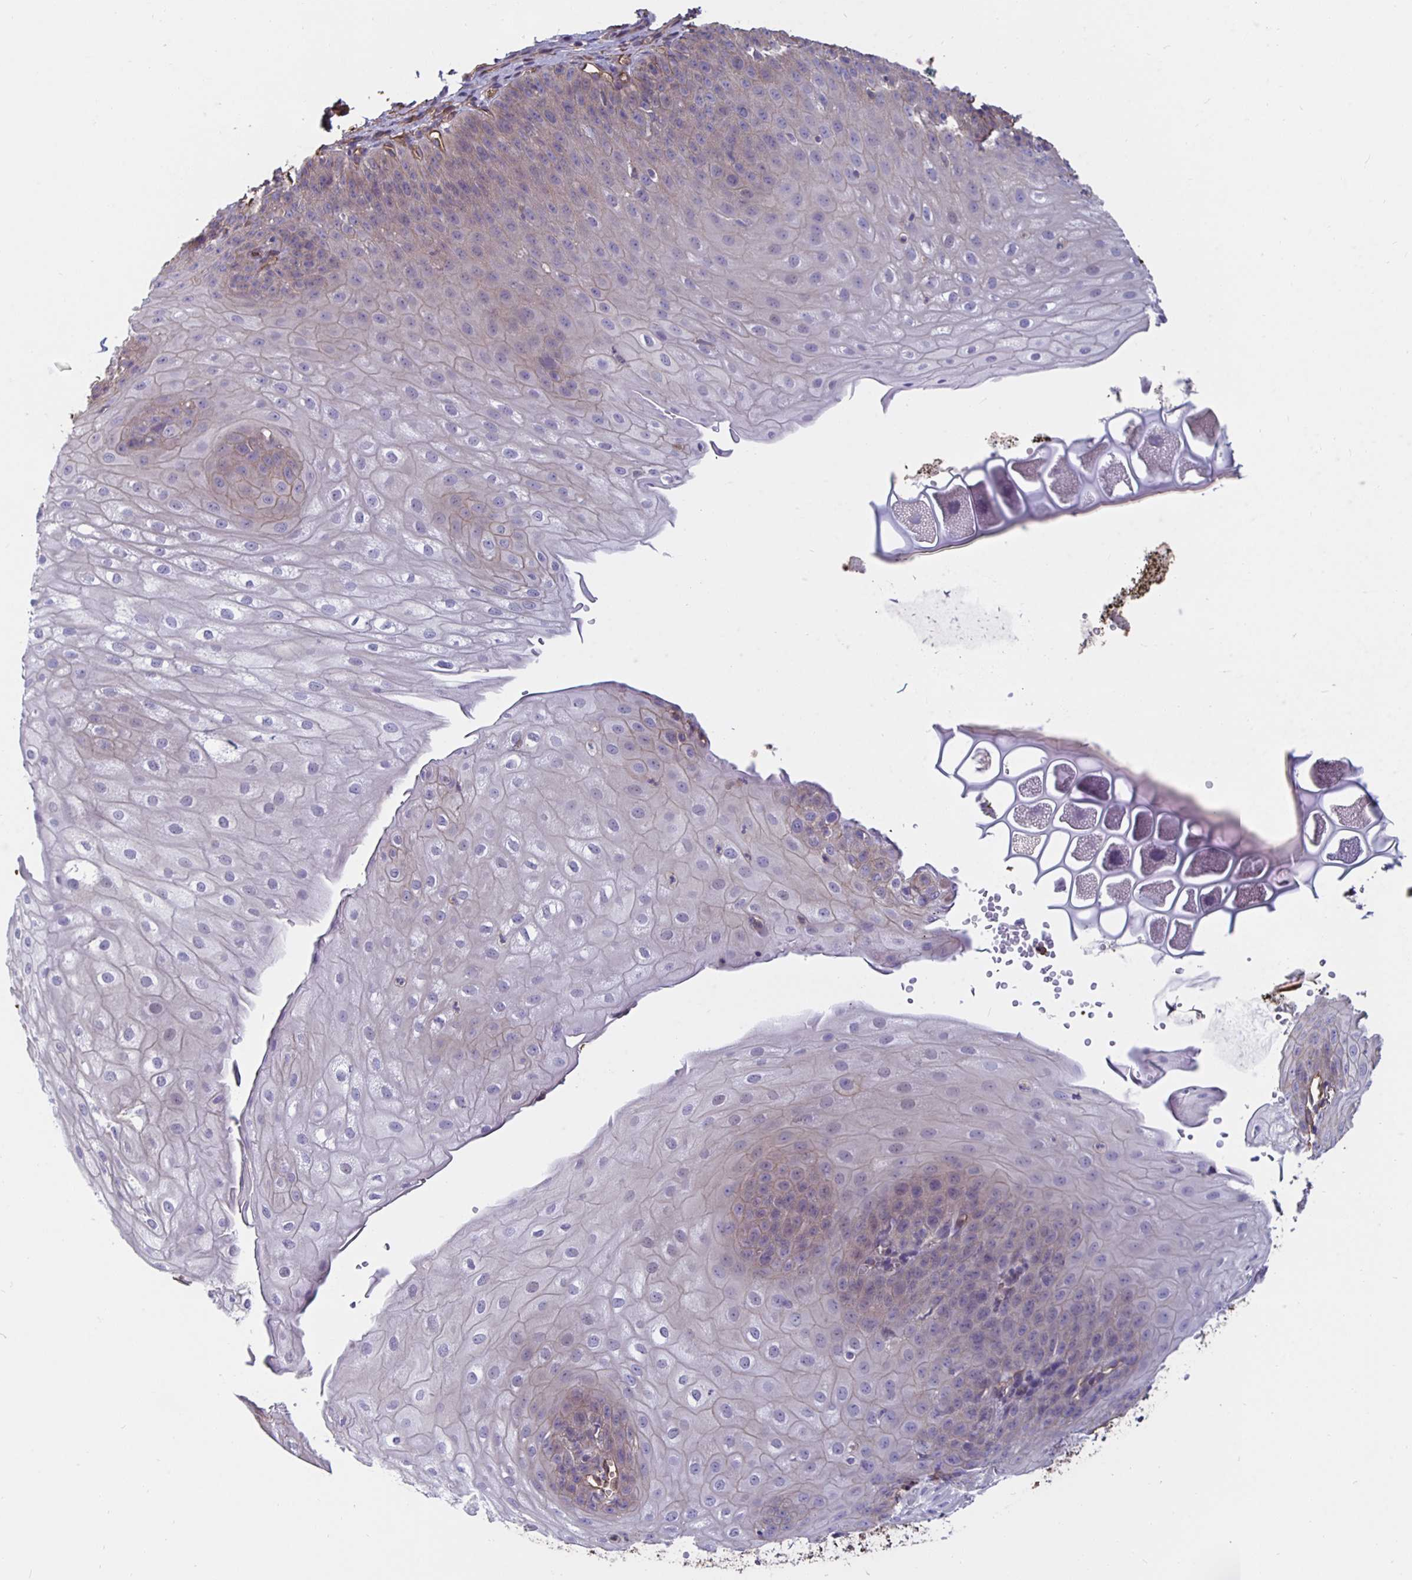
{"staining": {"intensity": "weak", "quantity": "<25%", "location": "cytoplasmic/membranous"}, "tissue": "esophagus", "cell_type": "Squamous epithelial cells", "image_type": "normal", "snomed": [{"axis": "morphology", "description": "Normal tissue, NOS"}, {"axis": "topography", "description": "Esophagus"}], "caption": "This histopathology image is of unremarkable esophagus stained with IHC to label a protein in brown with the nuclei are counter-stained blue. There is no positivity in squamous epithelial cells. Brightfield microscopy of immunohistochemistry (IHC) stained with DAB (3,3'-diaminobenzidine) (brown) and hematoxylin (blue), captured at high magnification.", "gene": "ARHGEF39", "patient": {"sex": "male", "age": 71}}